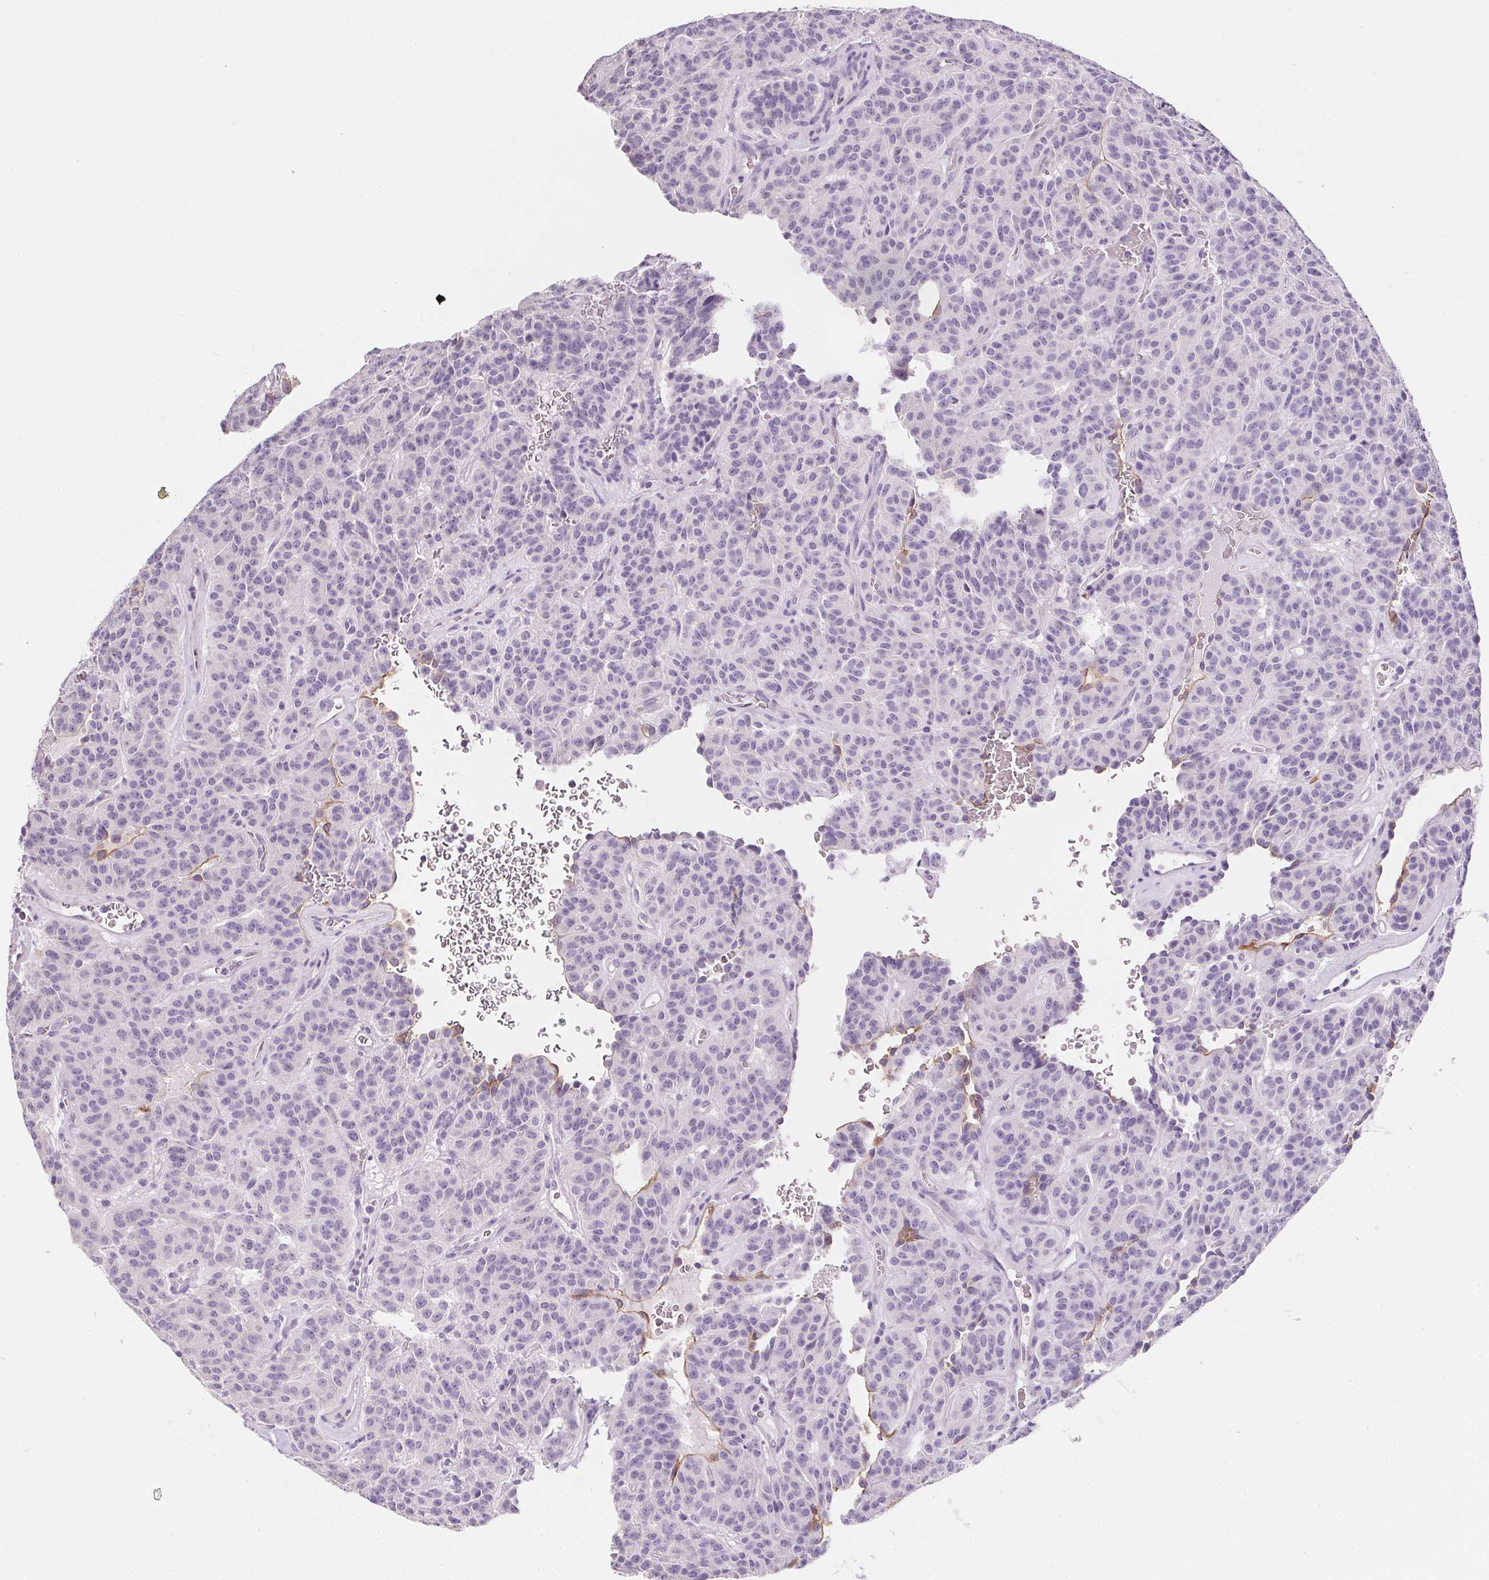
{"staining": {"intensity": "negative", "quantity": "none", "location": "none"}, "tissue": "carcinoid", "cell_type": "Tumor cells", "image_type": "cancer", "snomed": [{"axis": "morphology", "description": "Carcinoid, malignant, NOS"}, {"axis": "topography", "description": "Lung"}], "caption": "Carcinoid was stained to show a protein in brown. There is no significant positivity in tumor cells. Nuclei are stained in blue.", "gene": "AQP5", "patient": {"sex": "female", "age": 61}}